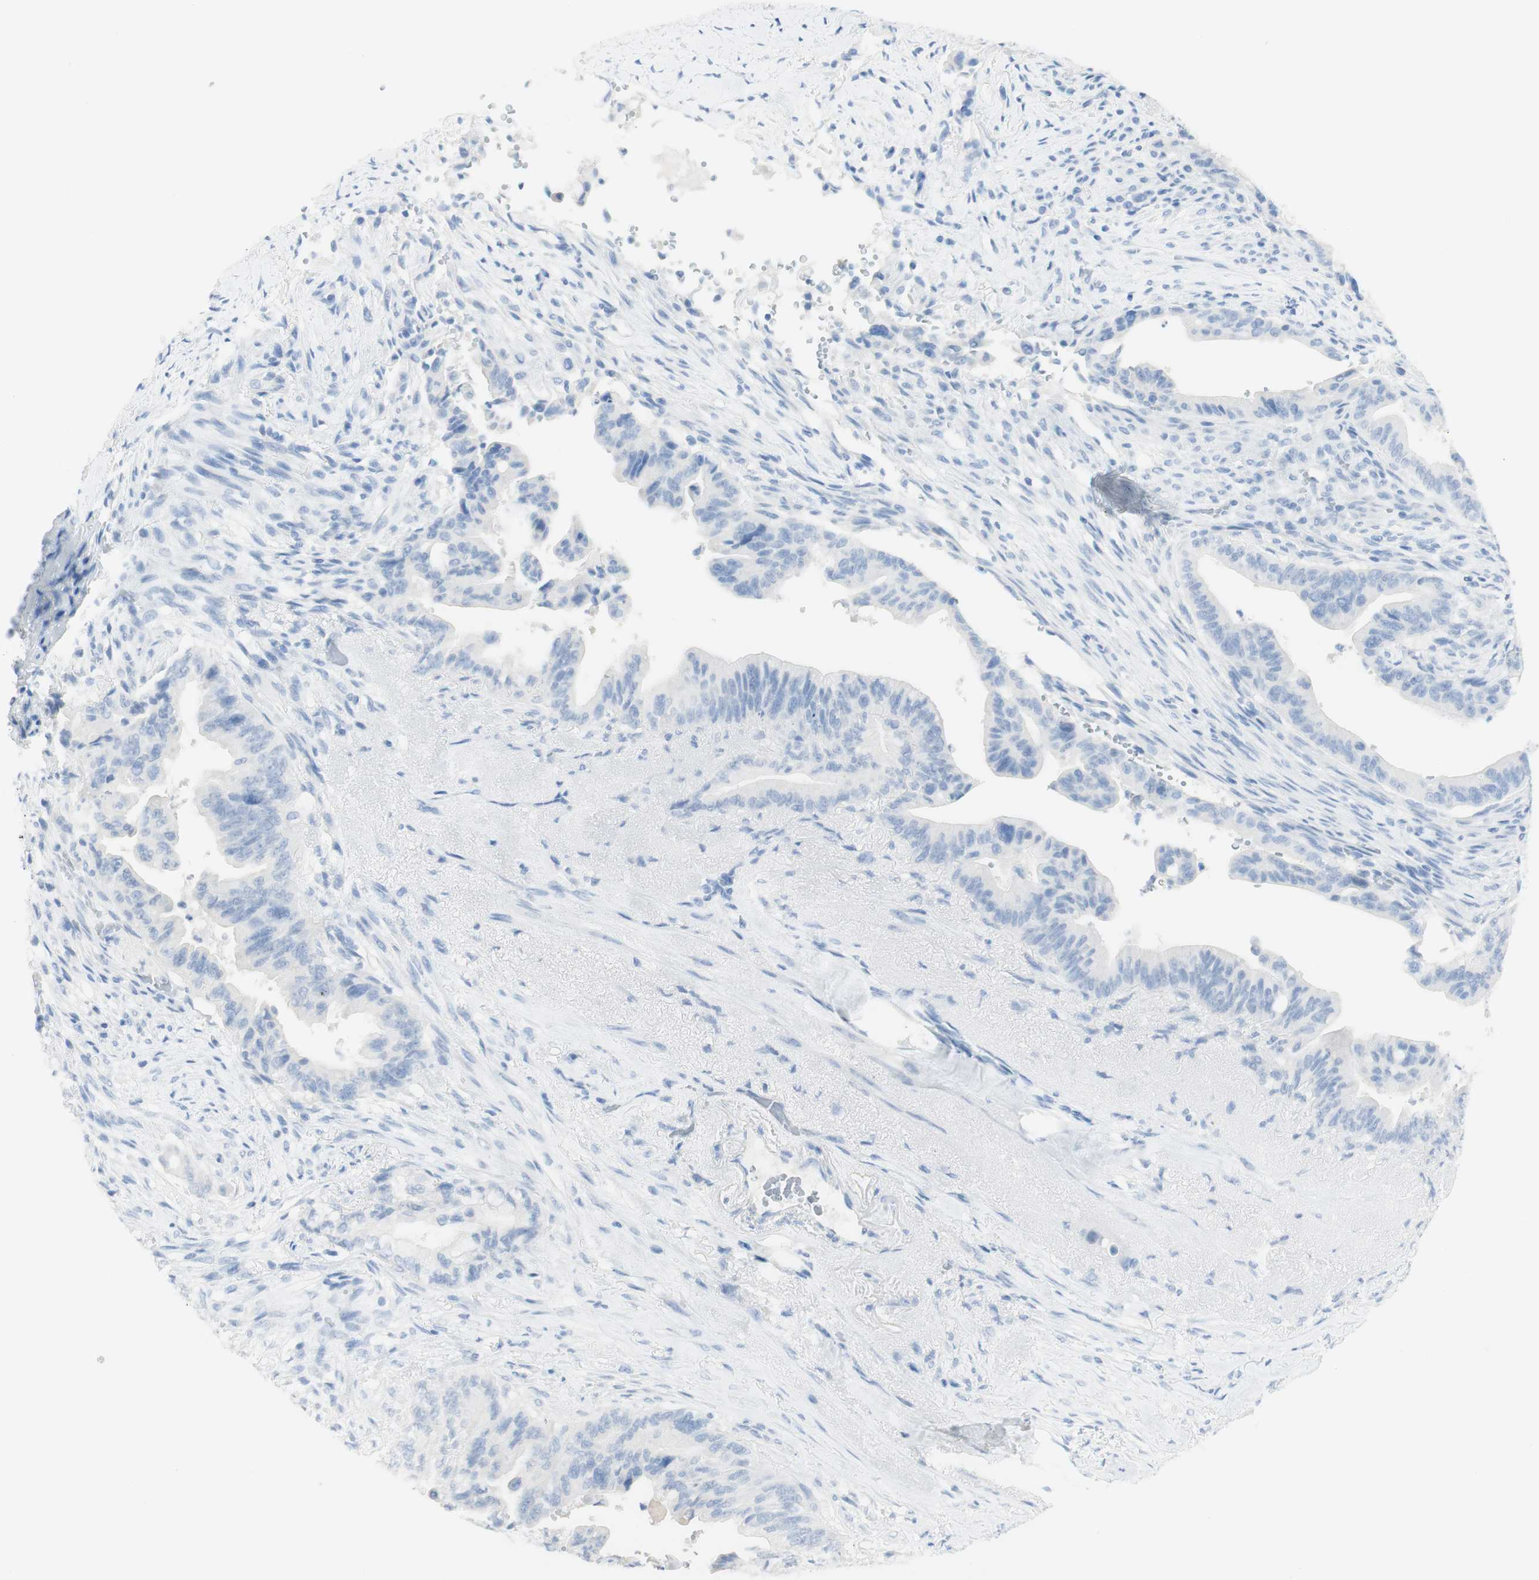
{"staining": {"intensity": "negative", "quantity": "none", "location": "none"}, "tissue": "pancreatic cancer", "cell_type": "Tumor cells", "image_type": "cancer", "snomed": [{"axis": "morphology", "description": "Adenocarcinoma, NOS"}, {"axis": "topography", "description": "Pancreas"}], "caption": "High magnification brightfield microscopy of pancreatic cancer (adenocarcinoma) stained with DAB (brown) and counterstained with hematoxylin (blue): tumor cells show no significant expression.", "gene": "TPO", "patient": {"sex": "male", "age": 70}}